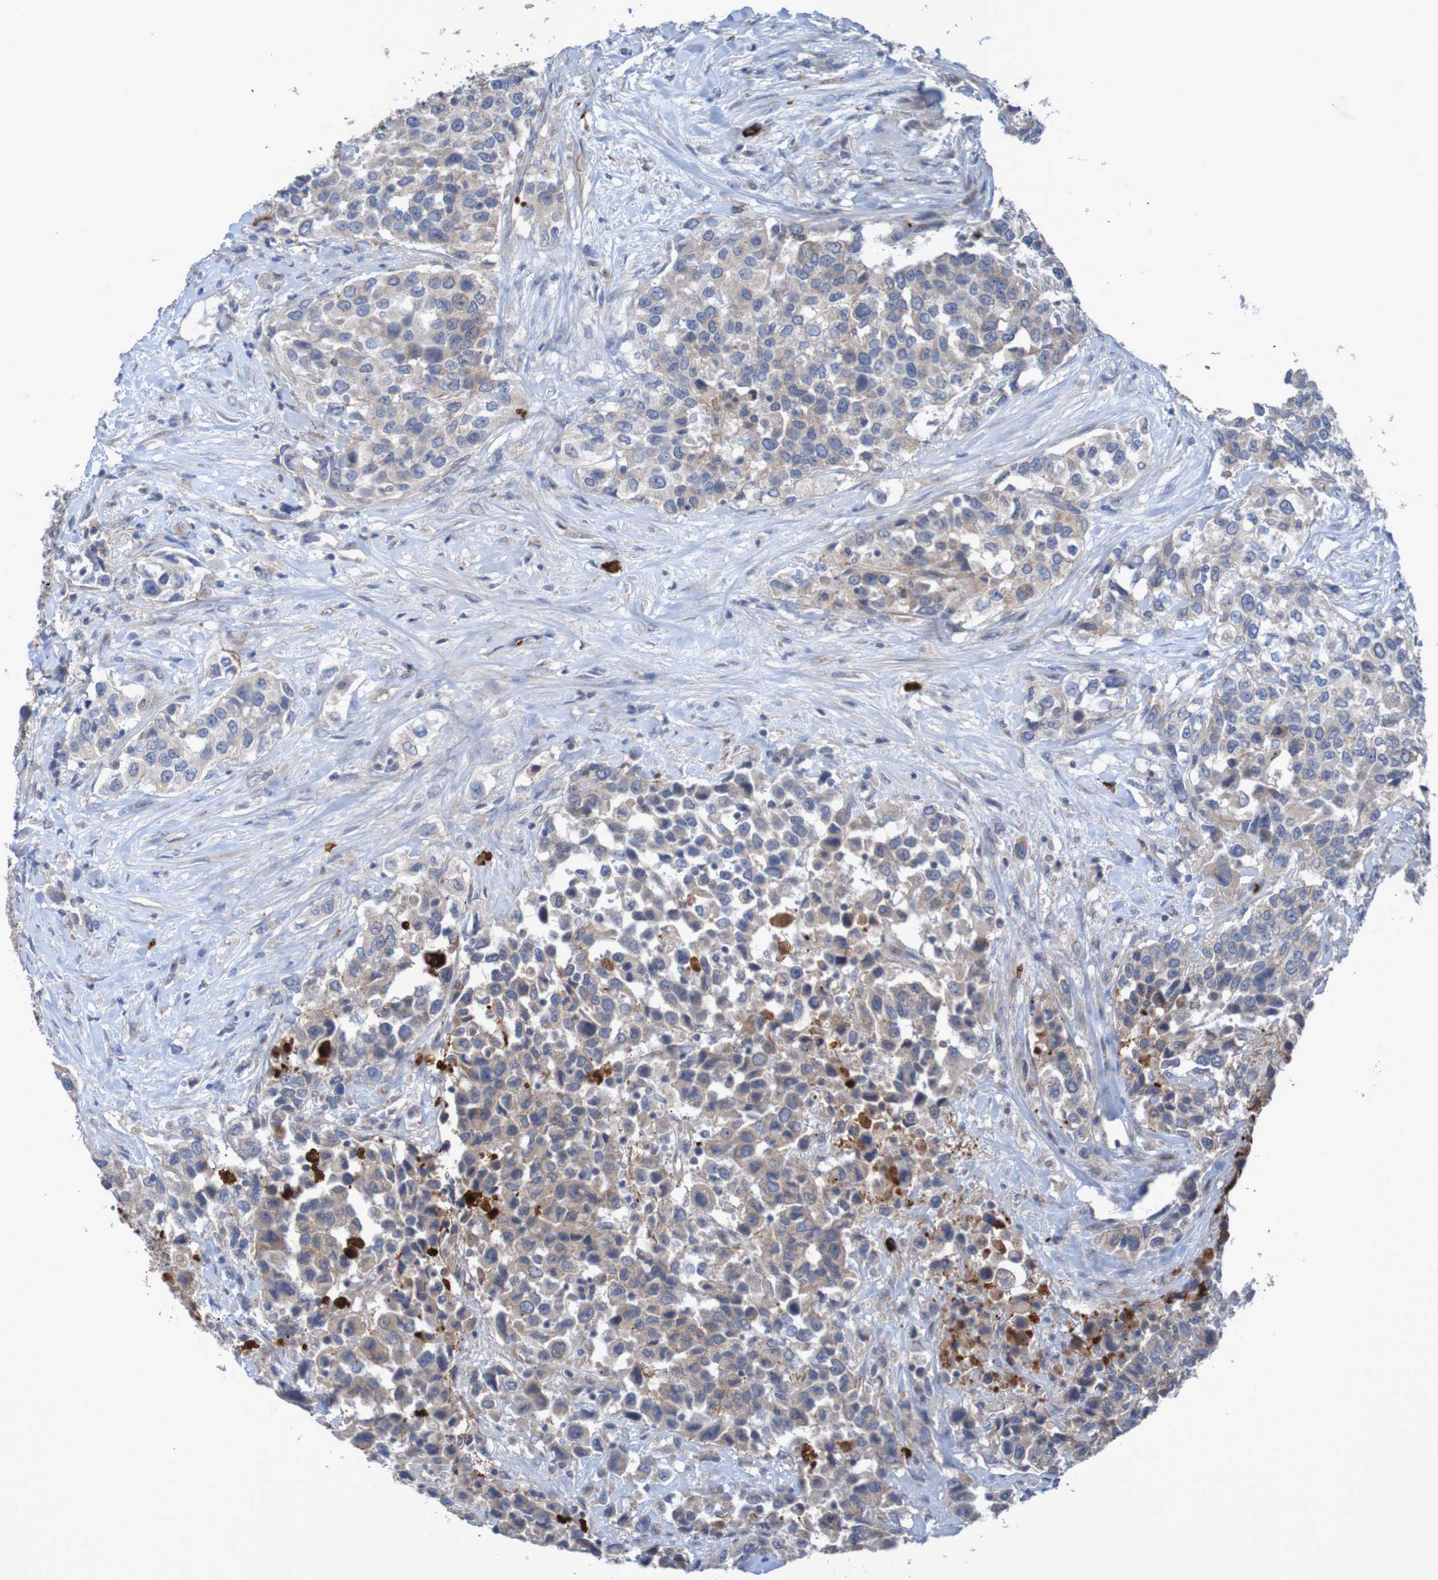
{"staining": {"intensity": "weak", "quantity": ">75%", "location": "cytoplasmic/membranous"}, "tissue": "urothelial cancer", "cell_type": "Tumor cells", "image_type": "cancer", "snomed": [{"axis": "morphology", "description": "Urothelial carcinoma, High grade"}, {"axis": "topography", "description": "Urinary bladder"}], "caption": "A brown stain labels weak cytoplasmic/membranous expression of a protein in human urothelial cancer tumor cells. Using DAB (3,3'-diaminobenzidine) (brown) and hematoxylin (blue) stains, captured at high magnification using brightfield microscopy.", "gene": "ANGPT4", "patient": {"sex": "female", "age": 80}}